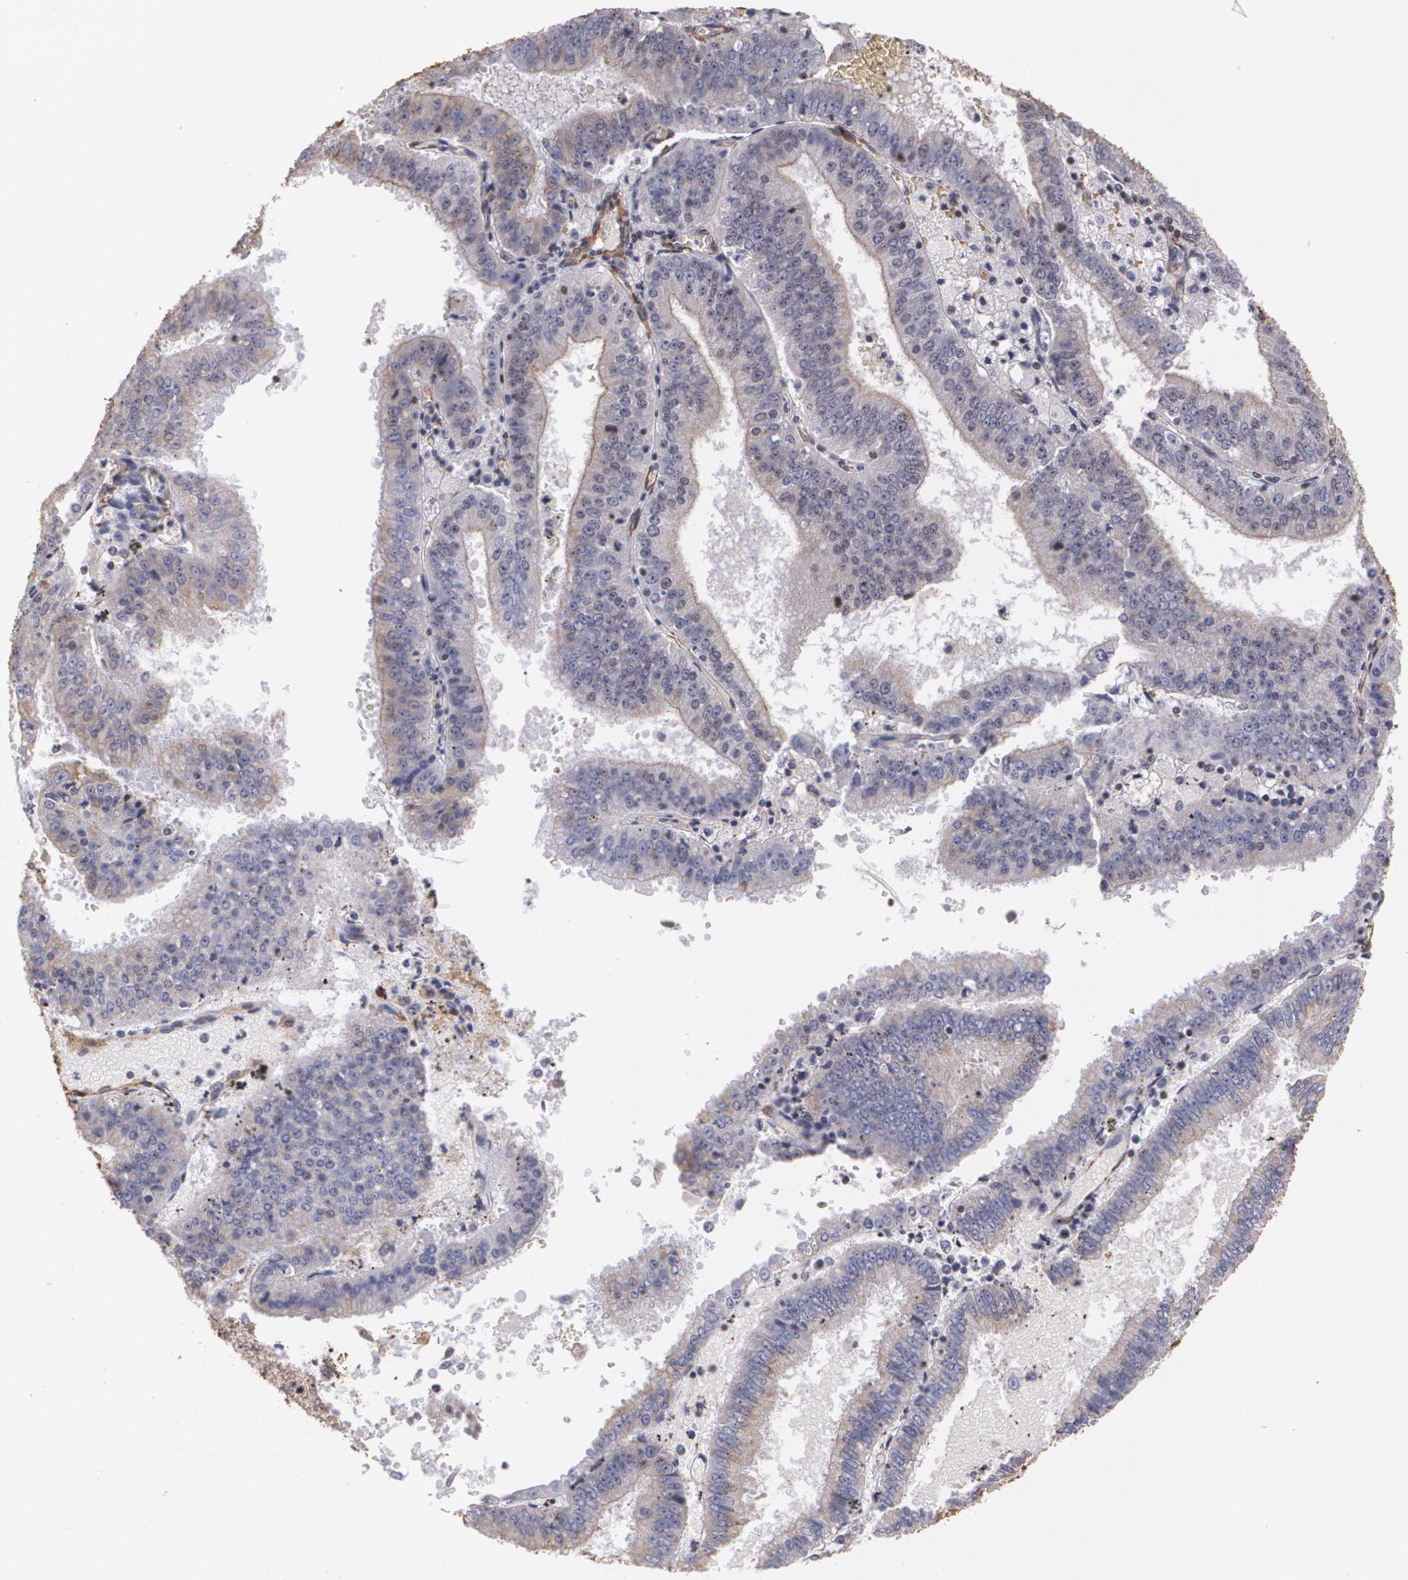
{"staining": {"intensity": "weak", "quantity": ">75%", "location": "cytoplasmic/membranous"}, "tissue": "endometrial cancer", "cell_type": "Tumor cells", "image_type": "cancer", "snomed": [{"axis": "morphology", "description": "Adenocarcinoma, NOS"}, {"axis": "topography", "description": "Endometrium"}], "caption": "There is low levels of weak cytoplasmic/membranous expression in tumor cells of endometrial cancer (adenocarcinoma), as demonstrated by immunohistochemical staining (brown color).", "gene": "VAMP1", "patient": {"sex": "female", "age": 66}}